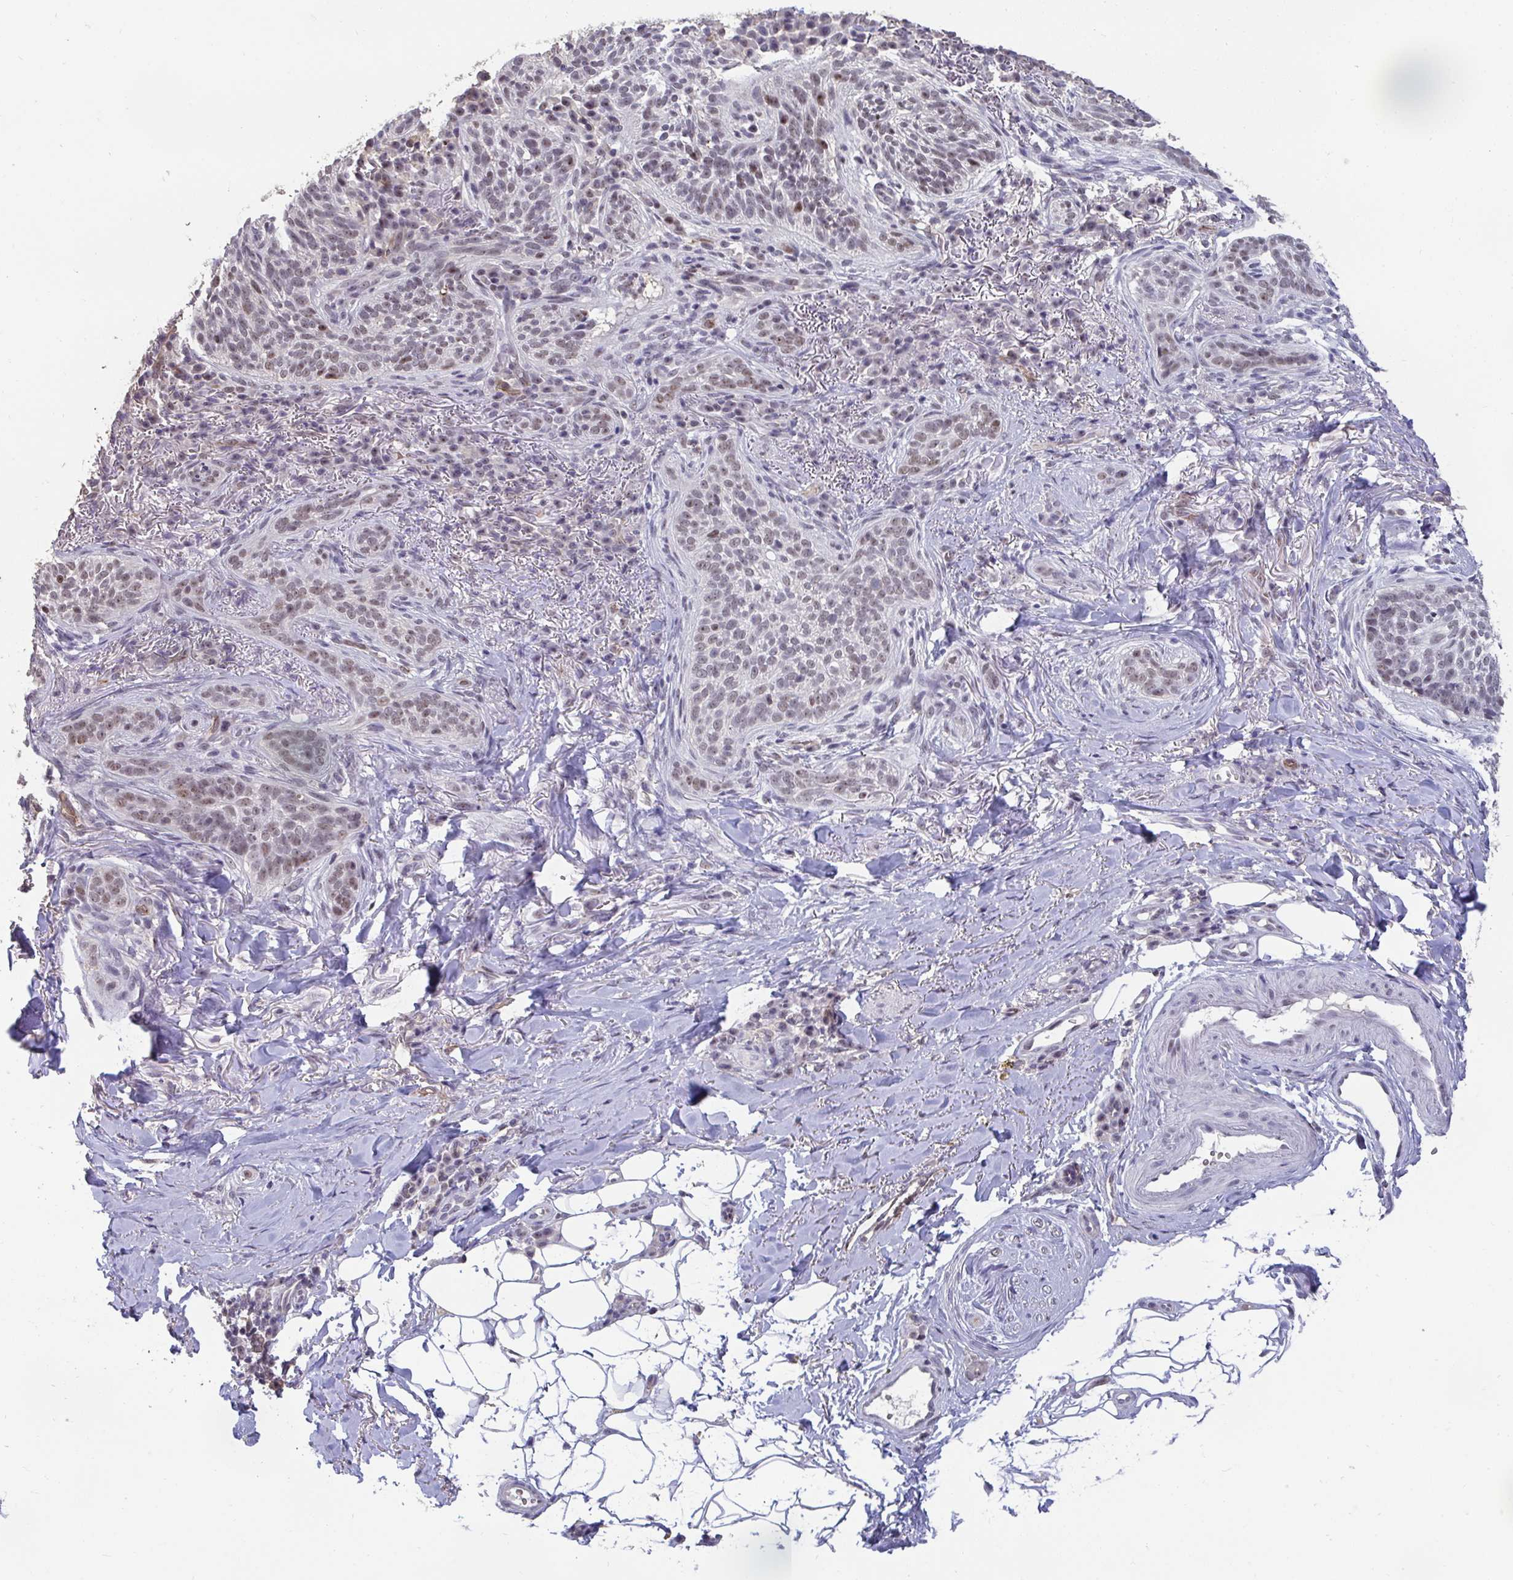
{"staining": {"intensity": "weak", "quantity": "25%-75%", "location": "nuclear"}, "tissue": "skin cancer", "cell_type": "Tumor cells", "image_type": "cancer", "snomed": [{"axis": "morphology", "description": "Basal cell carcinoma"}, {"axis": "topography", "description": "Skin"}, {"axis": "topography", "description": "Skin of head"}], "caption": "Immunohistochemical staining of human skin cancer displays low levels of weak nuclear protein staining in approximately 25%-75% of tumor cells. (Stains: DAB in brown, nuclei in blue, Microscopy: brightfield microscopy at high magnification).", "gene": "SENP3", "patient": {"sex": "male", "age": 62}}